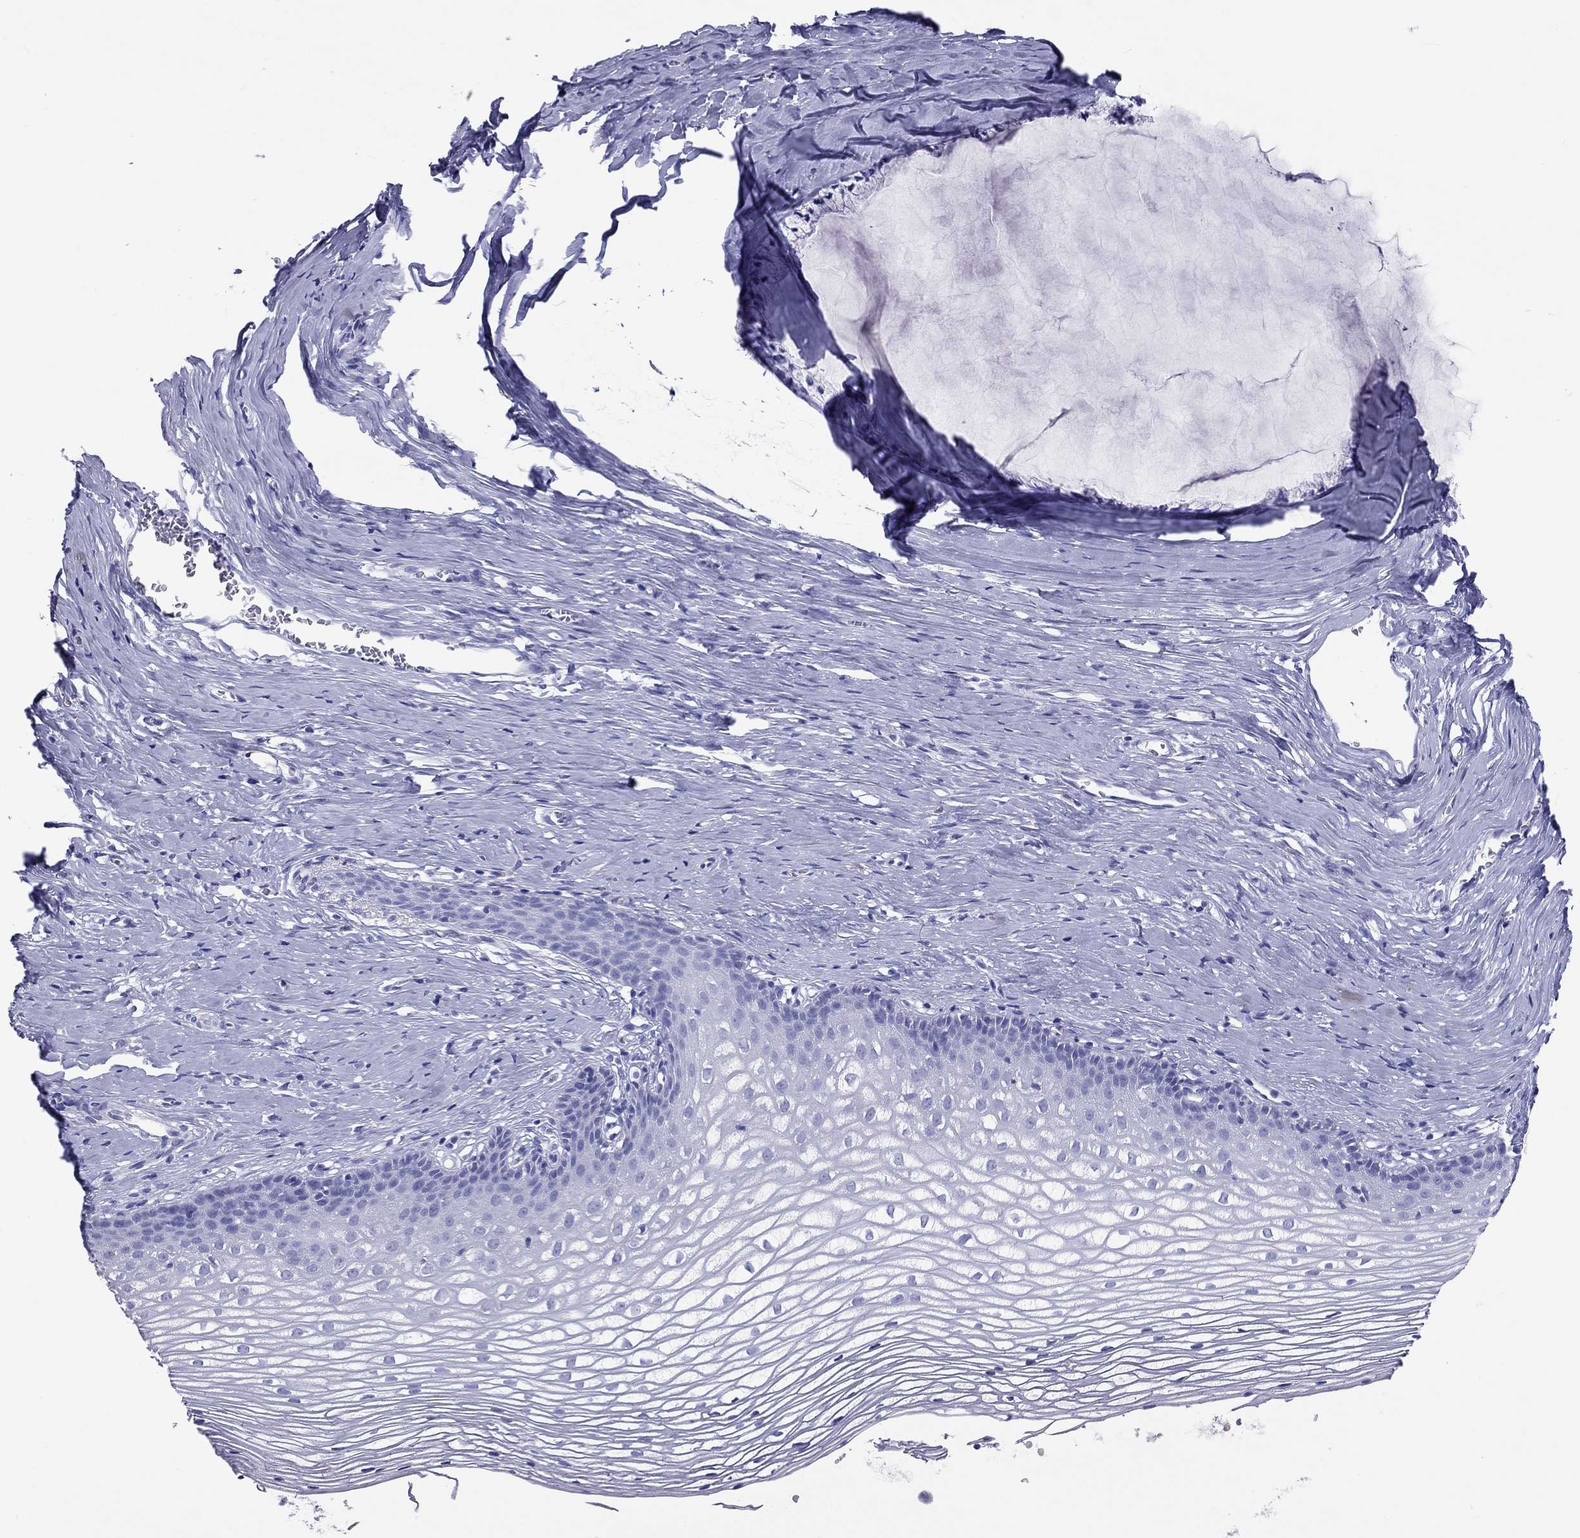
{"staining": {"intensity": "negative", "quantity": "none", "location": "none"}, "tissue": "cervix", "cell_type": "Squamous epithelial cells", "image_type": "normal", "snomed": [{"axis": "morphology", "description": "Normal tissue, NOS"}, {"axis": "topography", "description": "Cervix"}], "caption": "This is an immunohistochemistry (IHC) histopathology image of benign human cervix. There is no positivity in squamous epithelial cells.", "gene": "DPY19L2", "patient": {"sex": "female", "age": 40}}